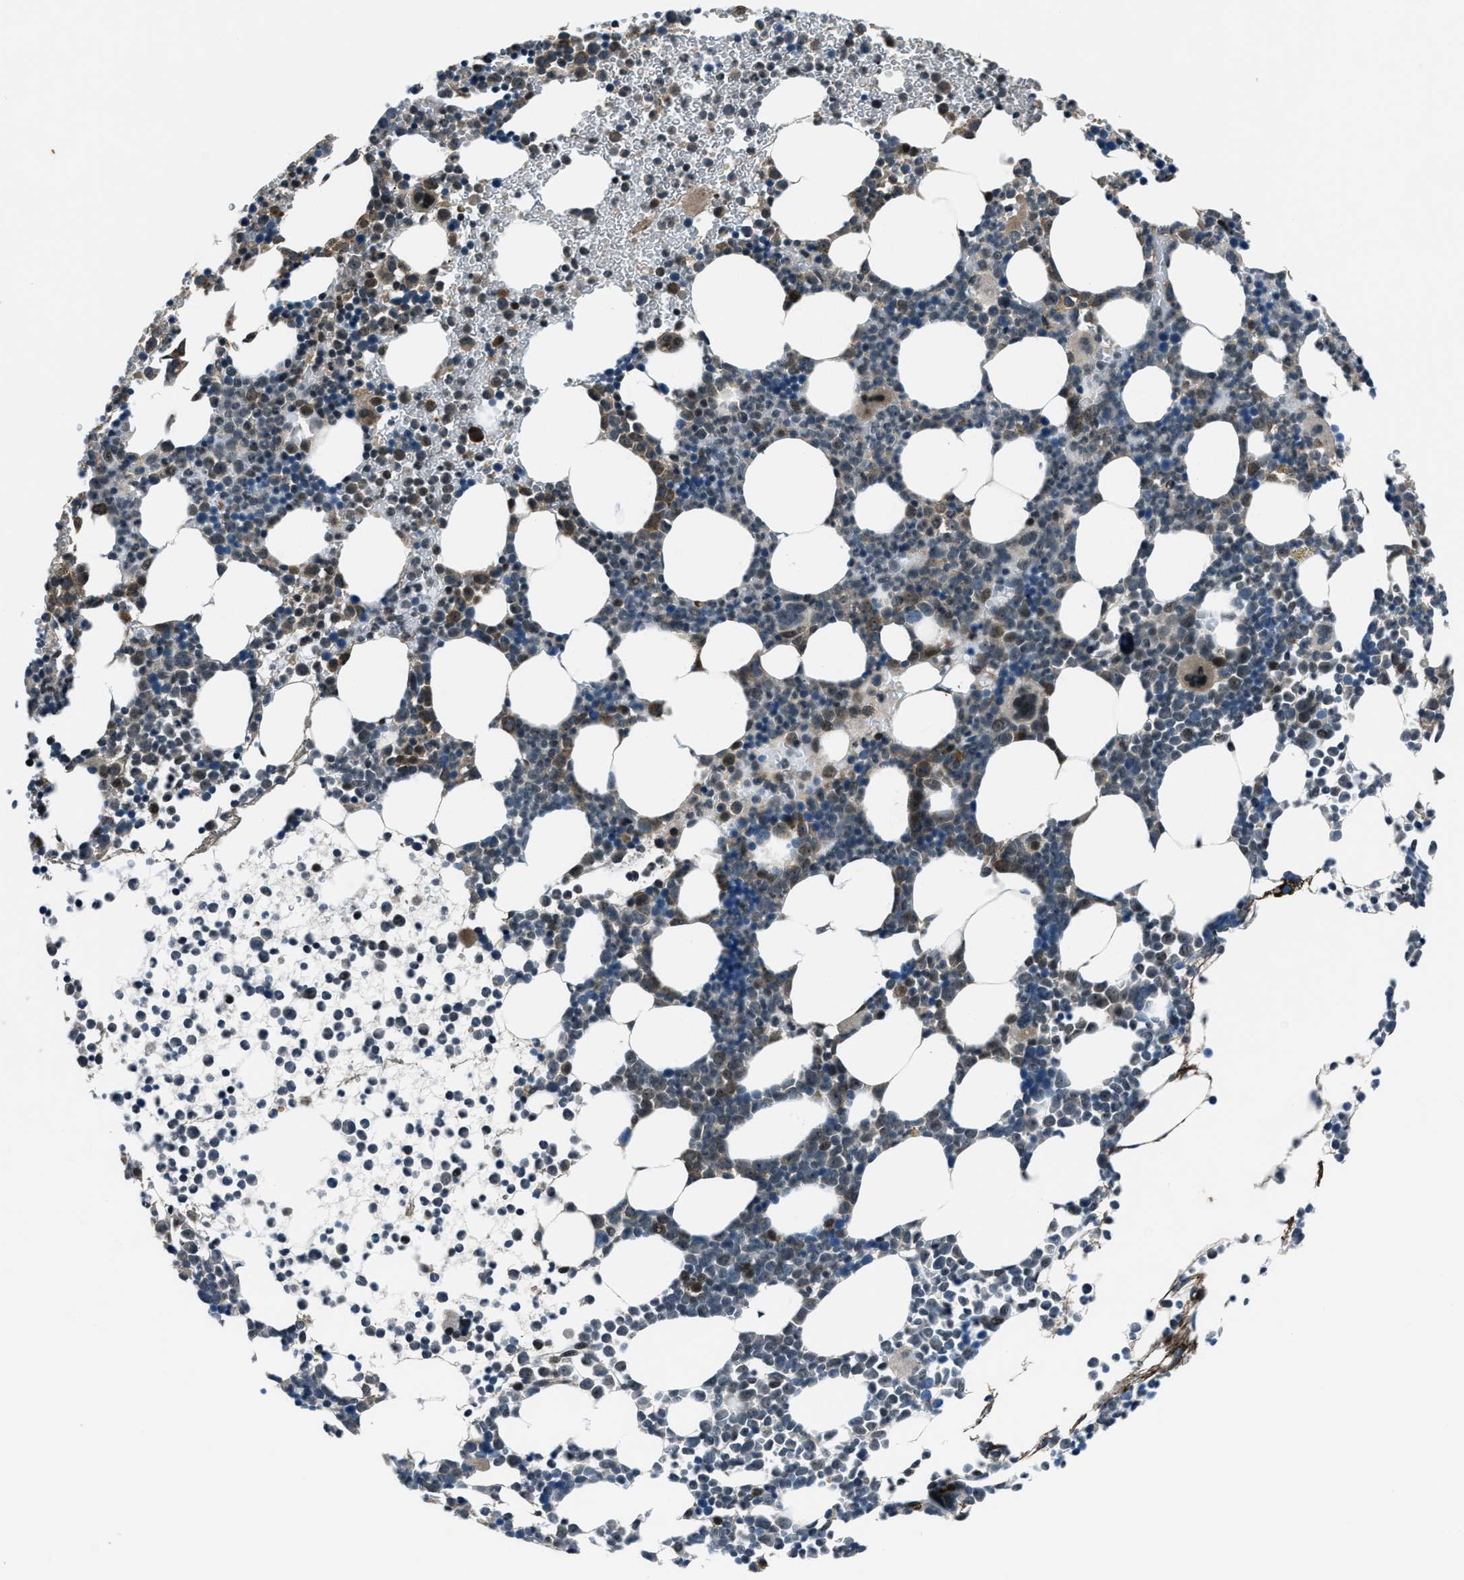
{"staining": {"intensity": "weak", "quantity": "25%-75%", "location": "cytoplasmic/membranous,nuclear"}, "tissue": "bone marrow", "cell_type": "Hematopoietic cells", "image_type": "normal", "snomed": [{"axis": "morphology", "description": "Normal tissue, NOS"}, {"axis": "morphology", "description": "Inflammation, NOS"}, {"axis": "topography", "description": "Bone marrow"}], "caption": "Immunohistochemical staining of normal human bone marrow reveals low levels of weak cytoplasmic/membranous,nuclear expression in approximately 25%-75% of hematopoietic cells. (DAB IHC, brown staining for protein, blue staining for nuclei).", "gene": "ACTL9", "patient": {"sex": "female", "age": 67}}